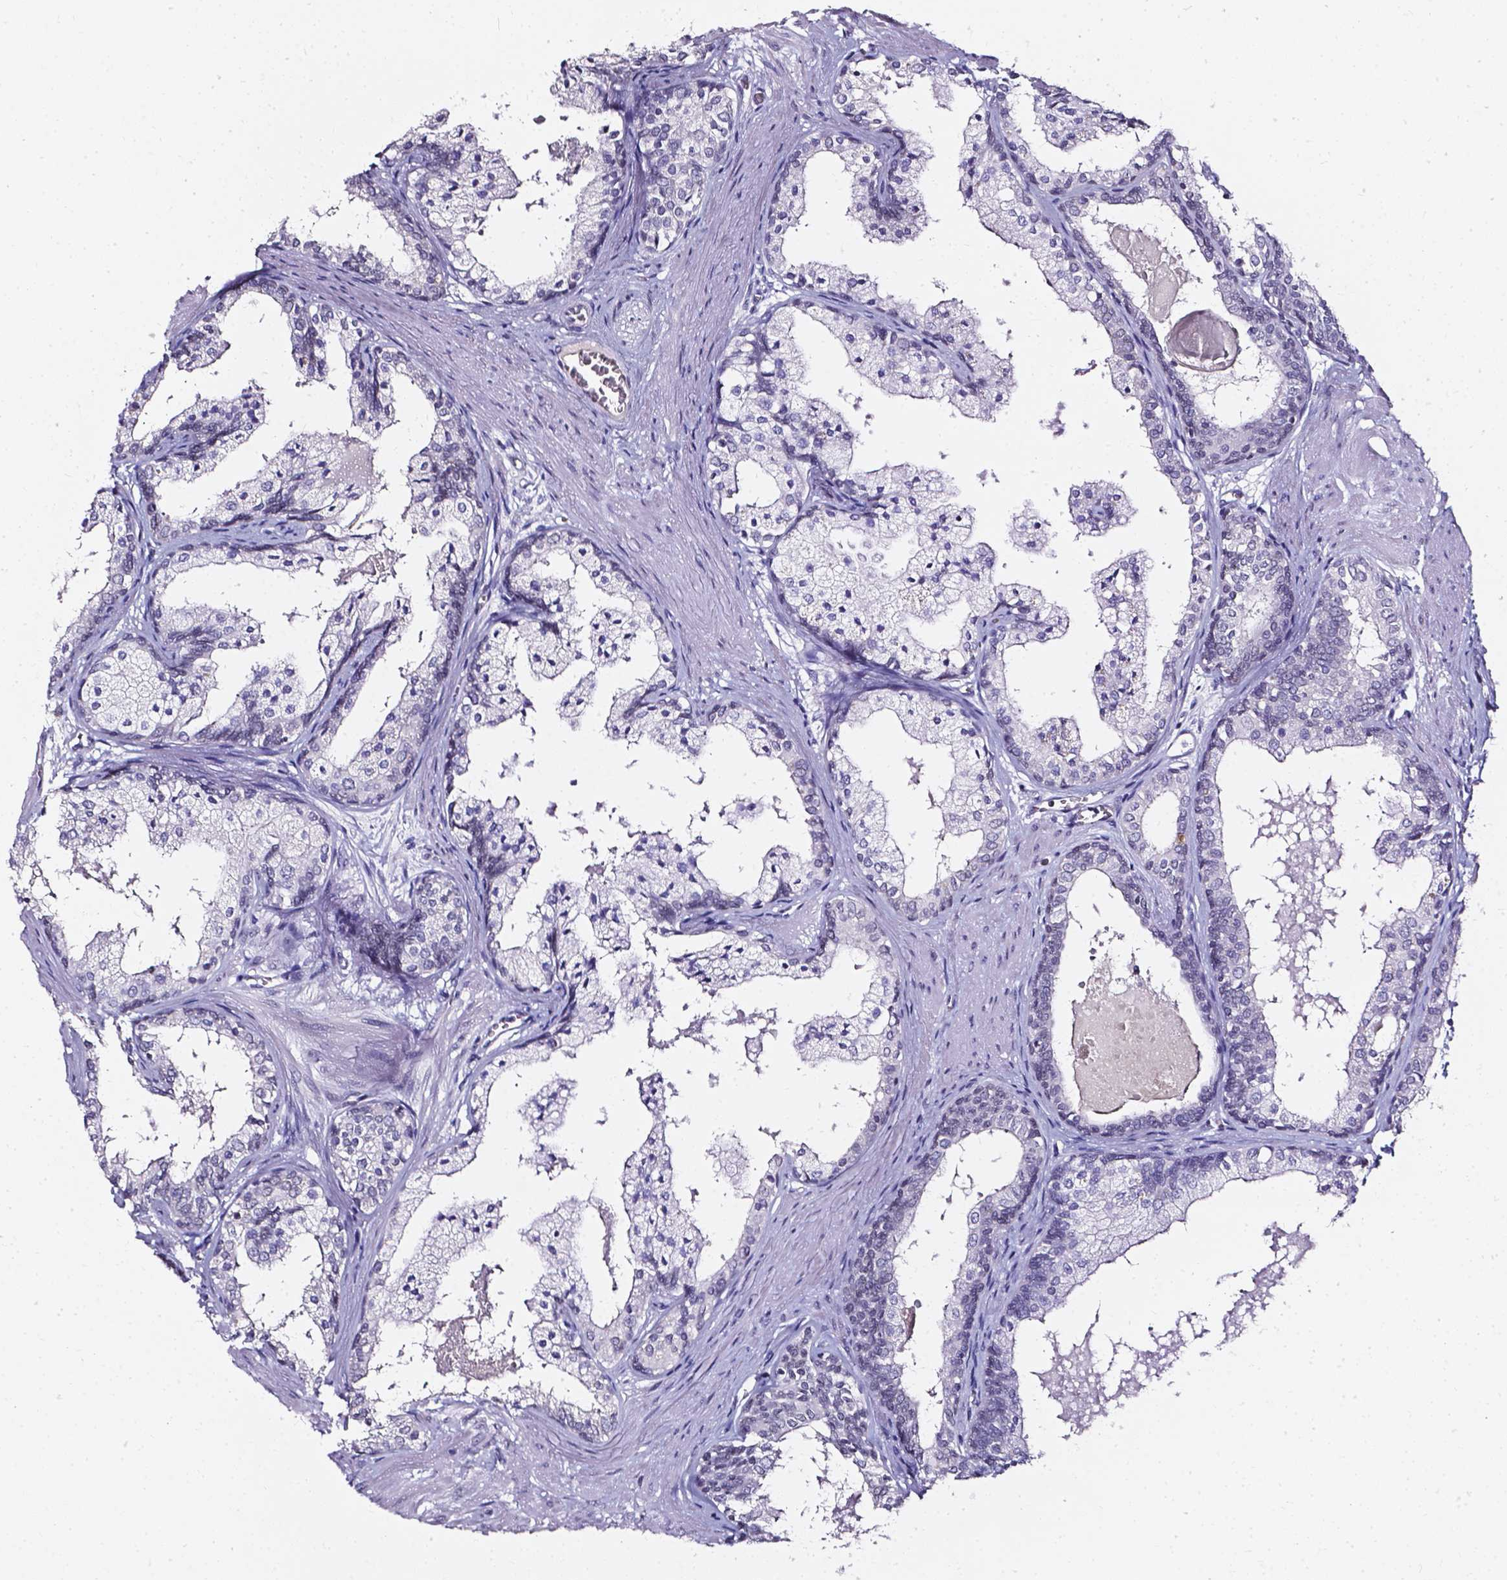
{"staining": {"intensity": "negative", "quantity": "none", "location": "none"}, "tissue": "prostate", "cell_type": "Glandular cells", "image_type": "normal", "snomed": [{"axis": "morphology", "description": "Normal tissue, NOS"}, {"axis": "topography", "description": "Prostate"}], "caption": "An image of human prostate is negative for staining in glandular cells. Brightfield microscopy of immunohistochemistry stained with DAB (3,3'-diaminobenzidine) (brown) and hematoxylin (blue), captured at high magnification.", "gene": "AKR1B10", "patient": {"sex": "male", "age": 61}}